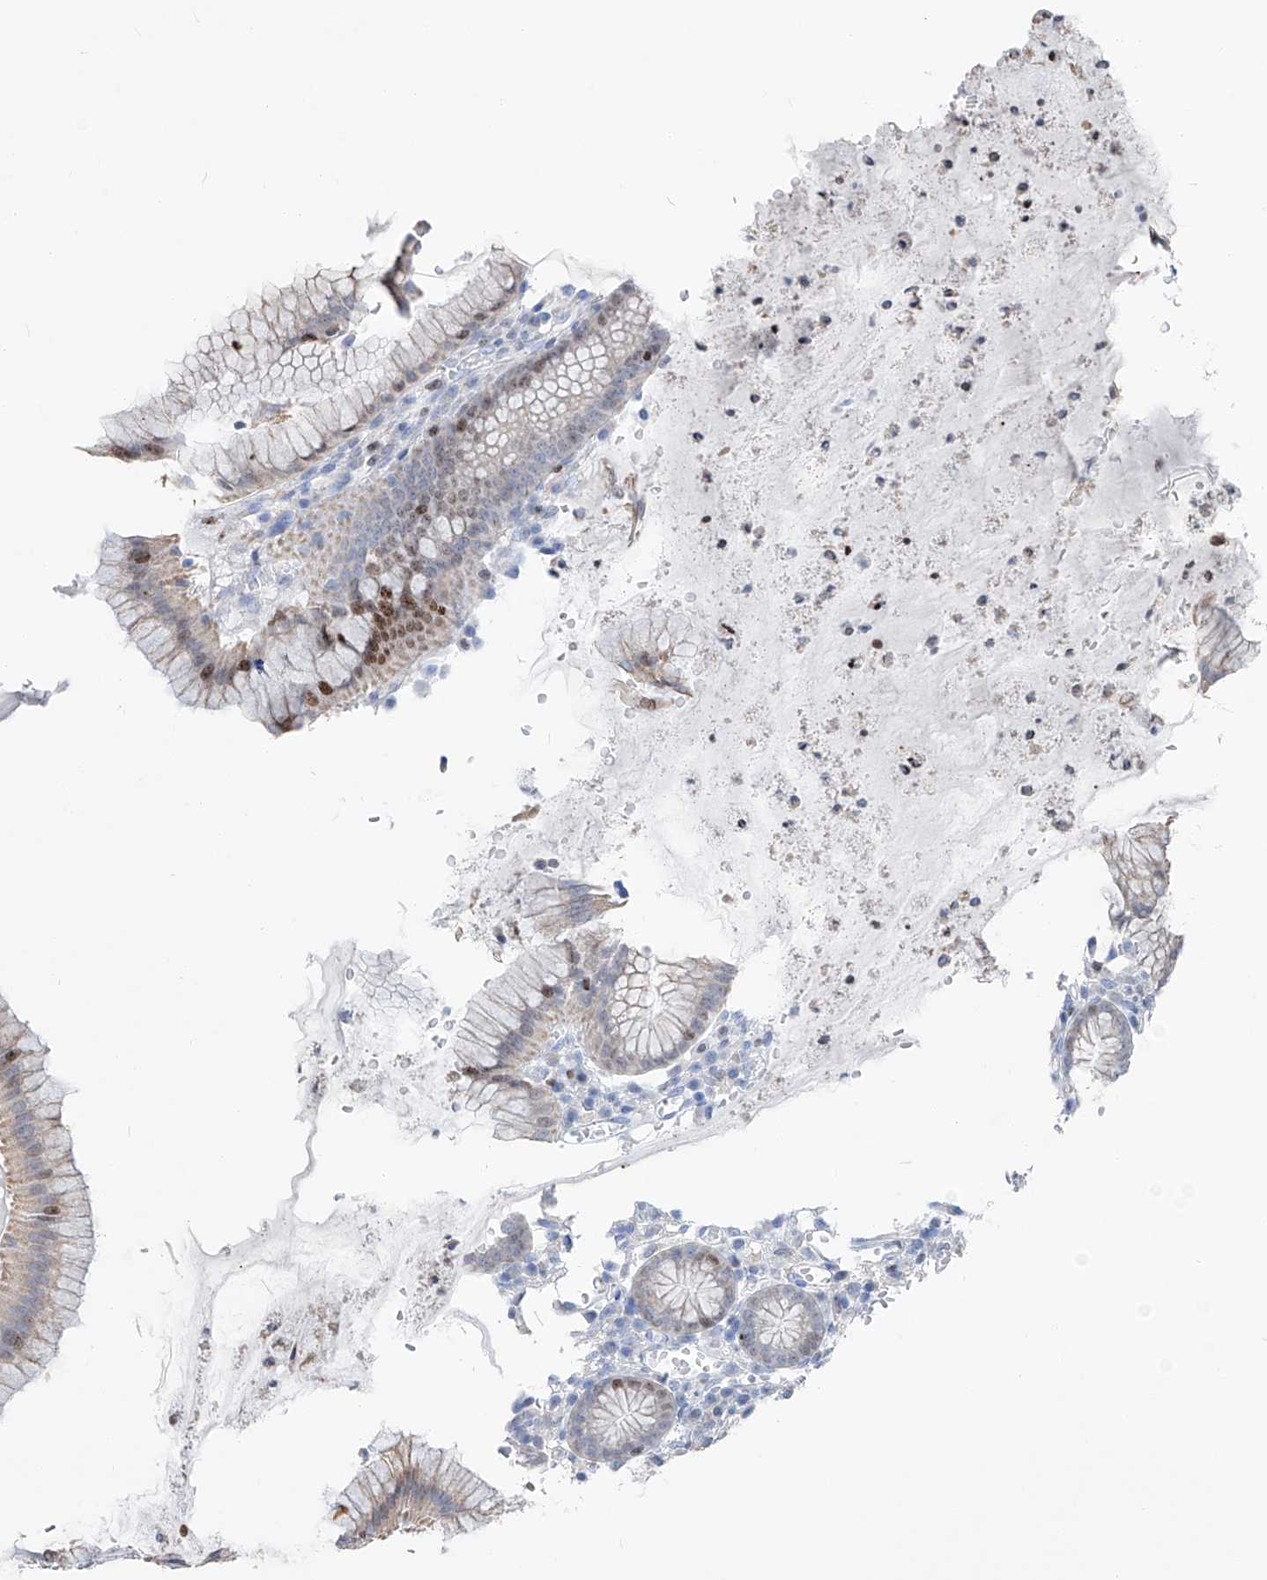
{"staining": {"intensity": "moderate", "quantity": "25%-75%", "location": "cytoplasmic/membranous,nuclear"}, "tissue": "stomach", "cell_type": "Glandular cells", "image_type": "normal", "snomed": [{"axis": "morphology", "description": "Normal tissue, NOS"}, {"axis": "topography", "description": "Stomach"}], "caption": "Glandular cells display moderate cytoplasmic/membranous,nuclear expression in approximately 25%-75% of cells in benign stomach. The staining was performed using DAB, with brown indicating positive protein expression. Nuclei are stained blue with hematoxylin.", "gene": "FRS3", "patient": {"sex": "male", "age": 55}}